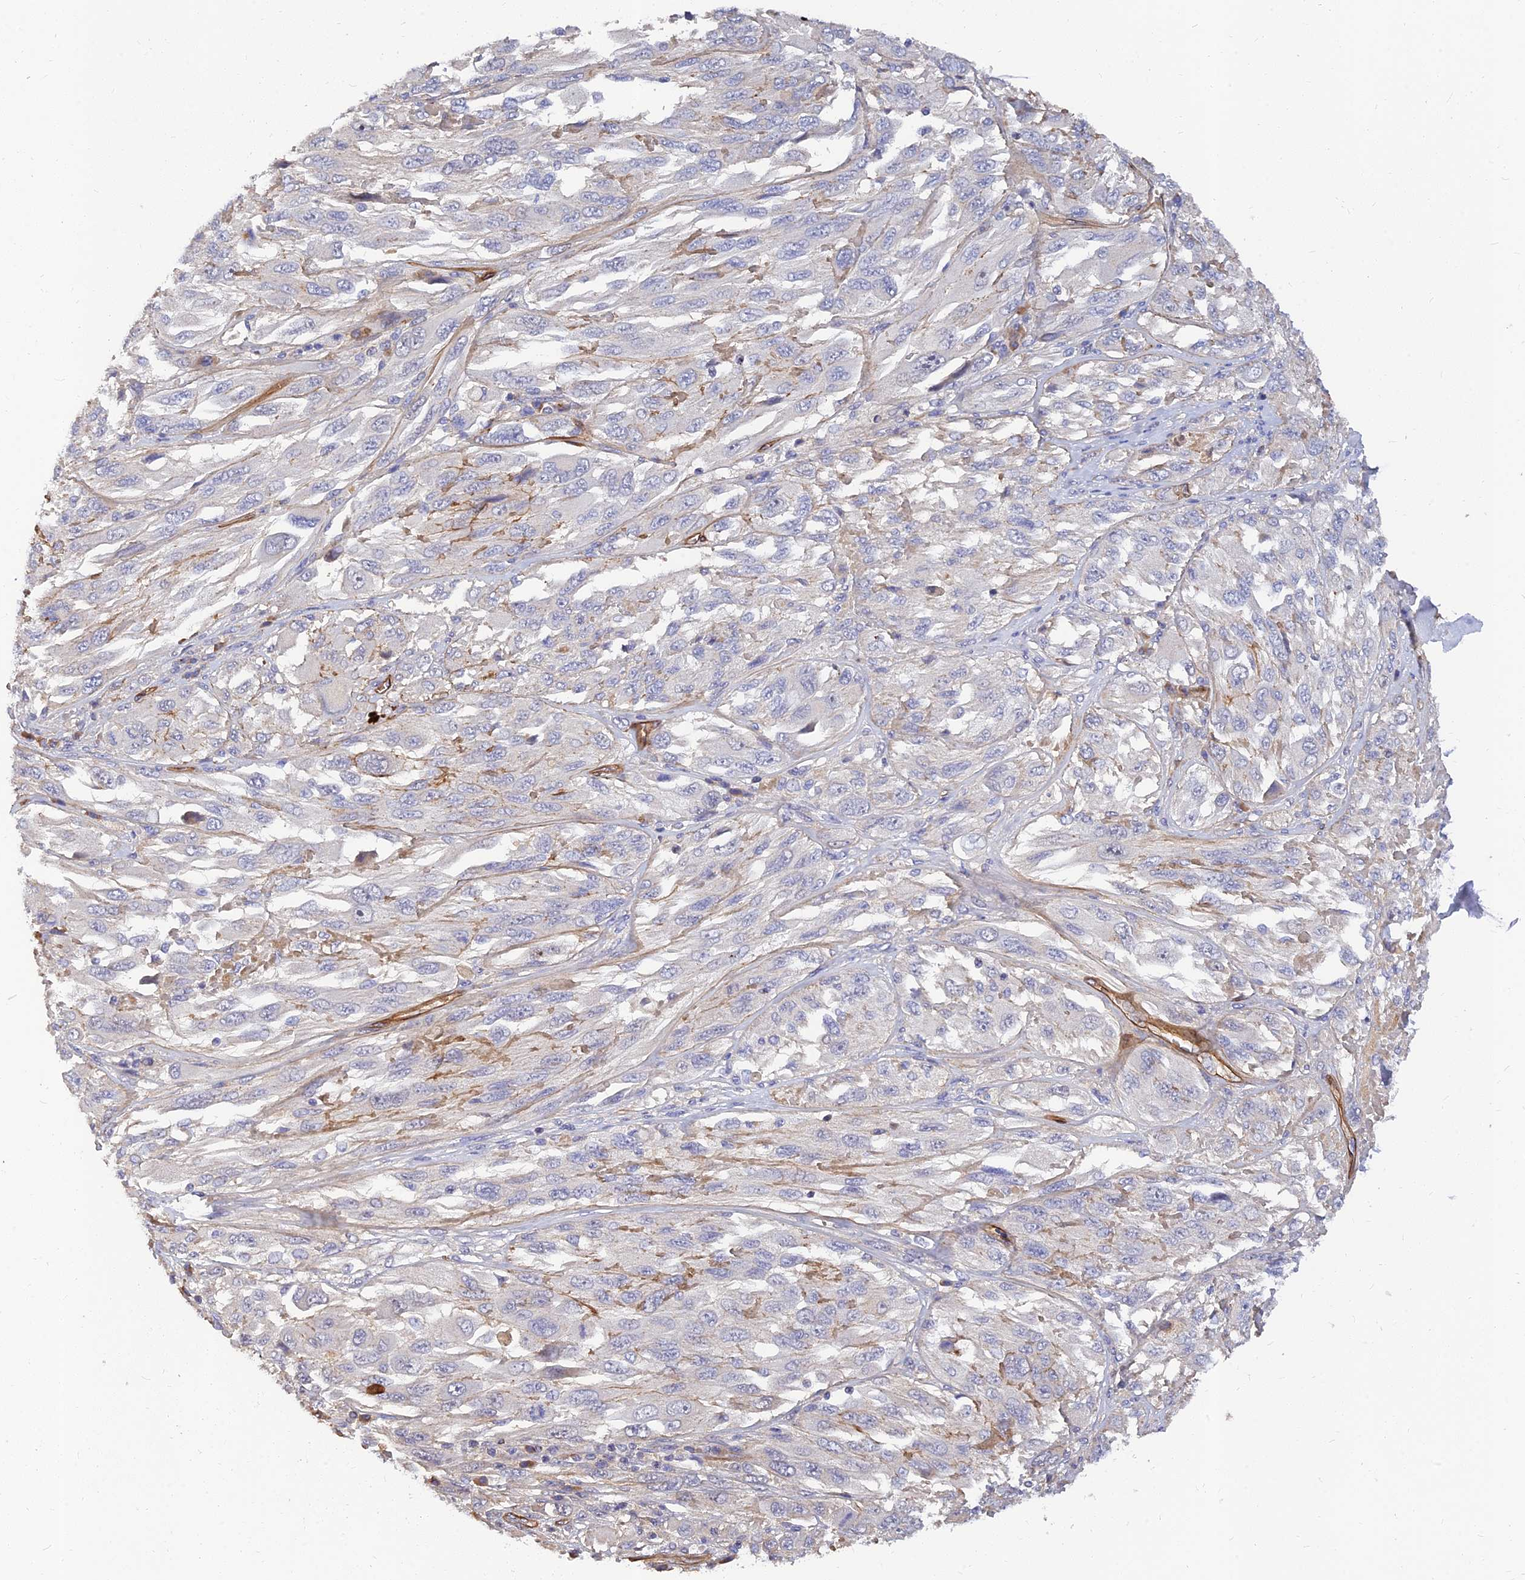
{"staining": {"intensity": "negative", "quantity": "none", "location": "none"}, "tissue": "melanoma", "cell_type": "Tumor cells", "image_type": "cancer", "snomed": [{"axis": "morphology", "description": "Malignant melanoma, NOS"}, {"axis": "topography", "description": "Skin"}], "caption": "Melanoma was stained to show a protein in brown. There is no significant positivity in tumor cells.", "gene": "MRPL35", "patient": {"sex": "female", "age": 91}}